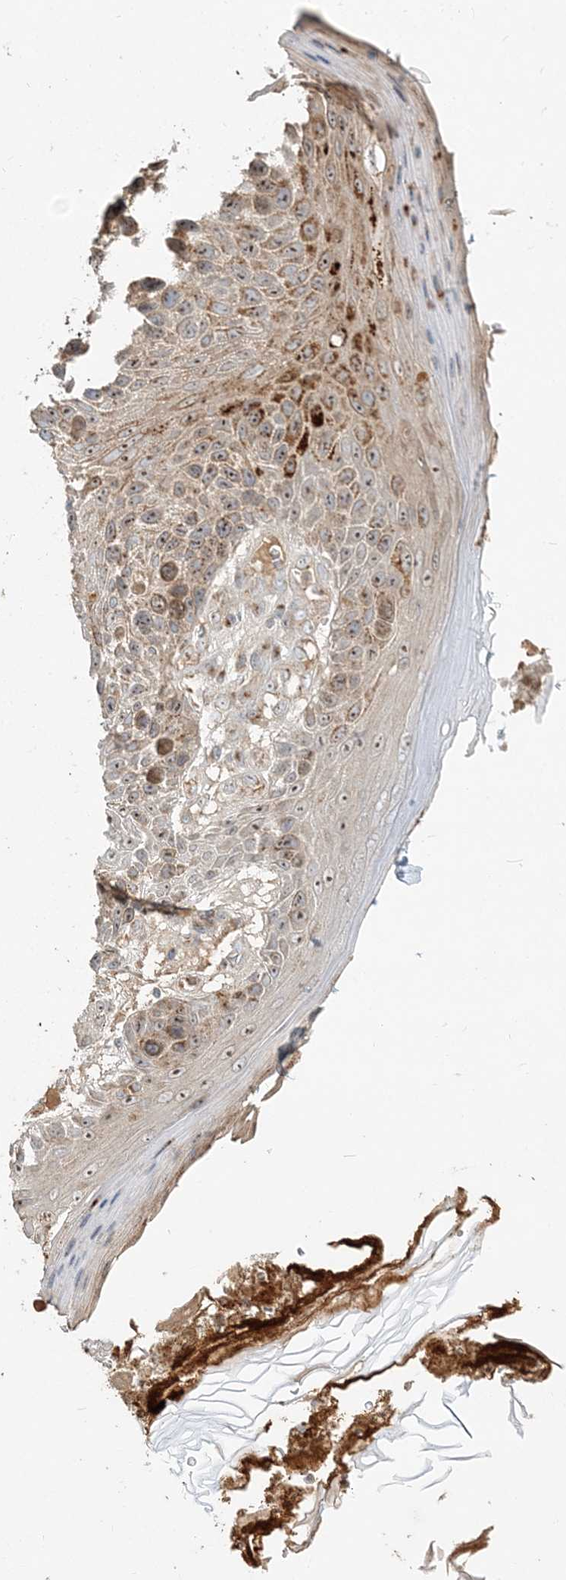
{"staining": {"intensity": "moderate", "quantity": ">75%", "location": "cytoplasmic/membranous,nuclear"}, "tissue": "skin cancer", "cell_type": "Tumor cells", "image_type": "cancer", "snomed": [{"axis": "morphology", "description": "Squamous cell carcinoma, NOS"}, {"axis": "topography", "description": "Skin"}], "caption": "Skin cancer (squamous cell carcinoma) was stained to show a protein in brown. There is medium levels of moderate cytoplasmic/membranous and nuclear expression in approximately >75% of tumor cells.", "gene": "AP1AR", "patient": {"sex": "female", "age": 88}}